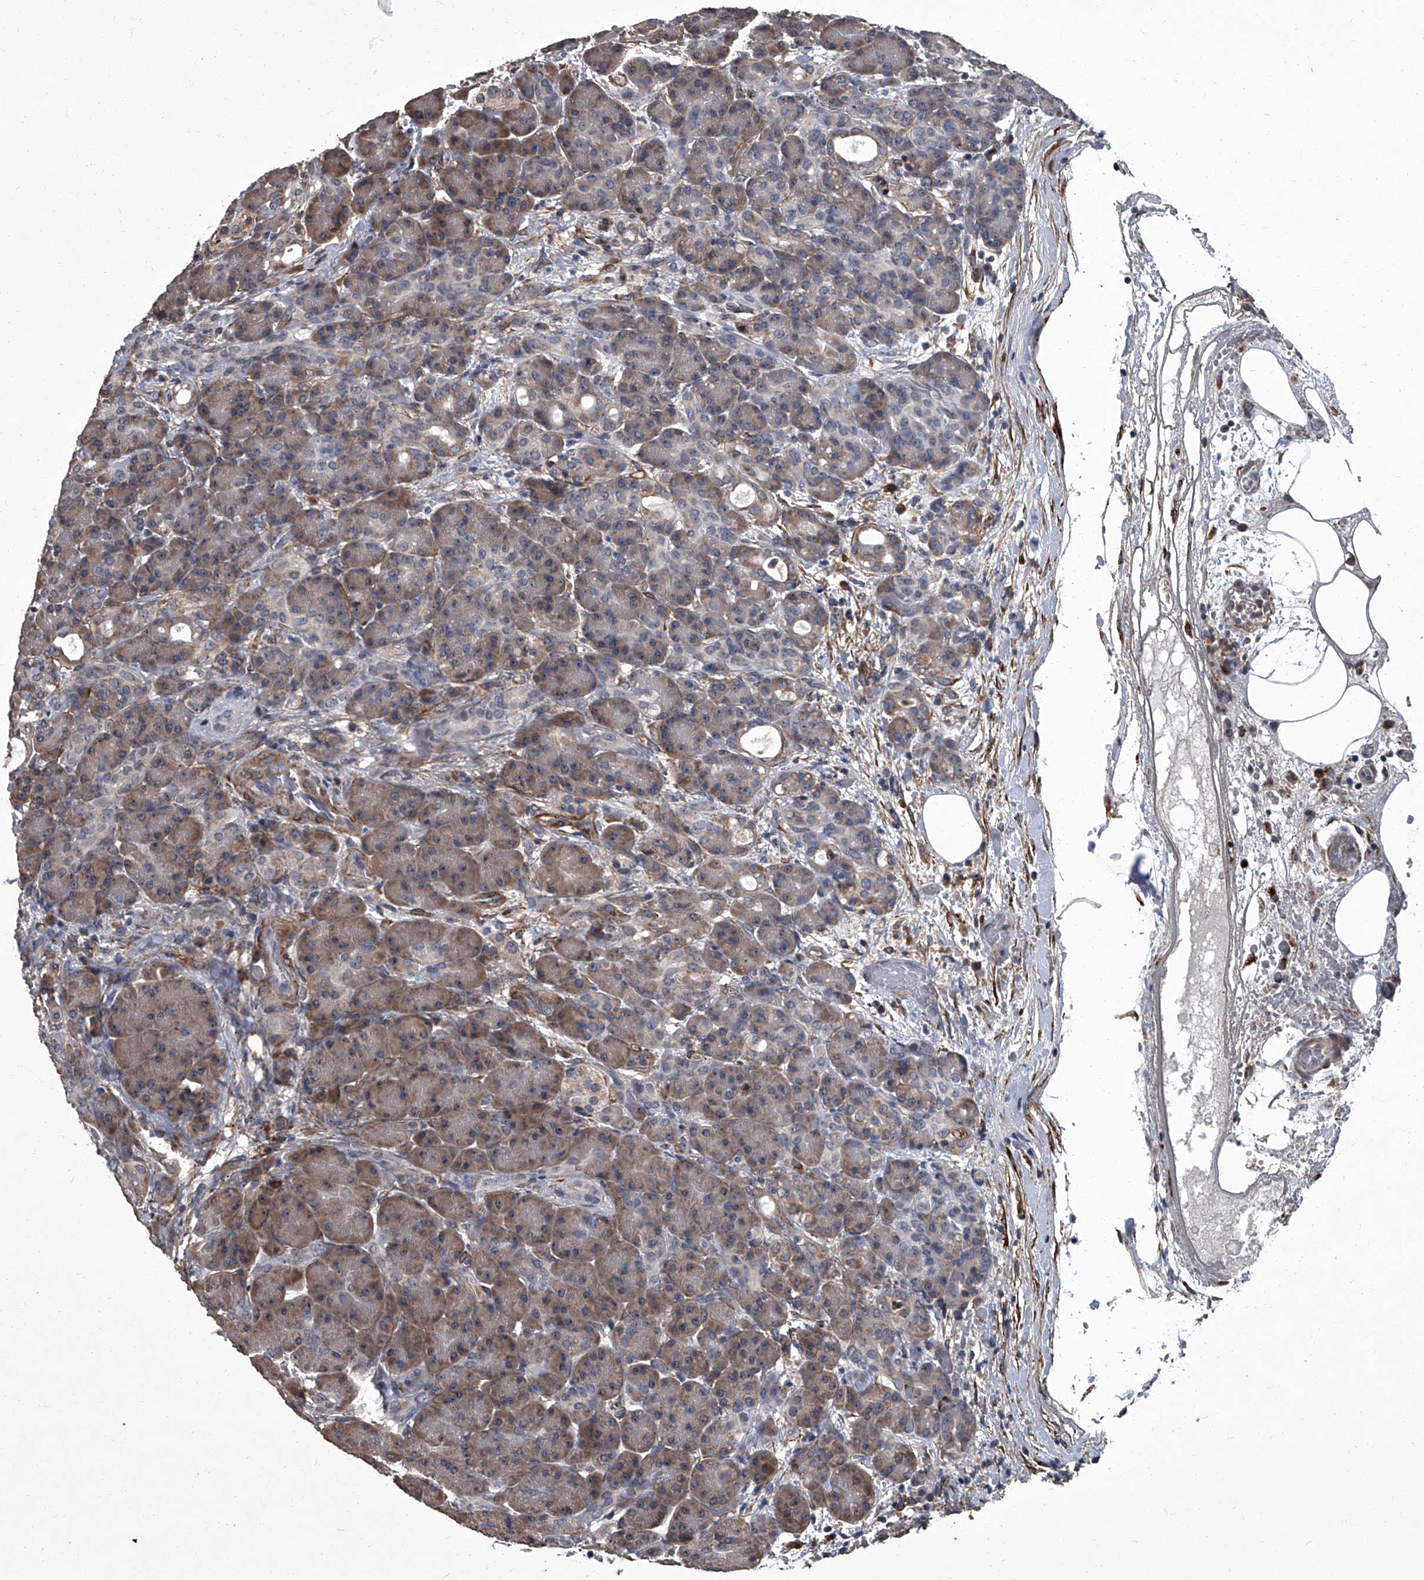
{"staining": {"intensity": "weak", "quantity": ">75%", "location": "cytoplasmic/membranous"}, "tissue": "pancreas", "cell_type": "Exocrine glandular cells", "image_type": "normal", "snomed": [{"axis": "morphology", "description": "Normal tissue, NOS"}, {"axis": "topography", "description": "Pancreas"}], "caption": "High-power microscopy captured an IHC photomicrograph of benign pancreas, revealing weak cytoplasmic/membranous expression in approximately >75% of exocrine glandular cells.", "gene": "SIRT4", "patient": {"sex": "male", "age": 63}}